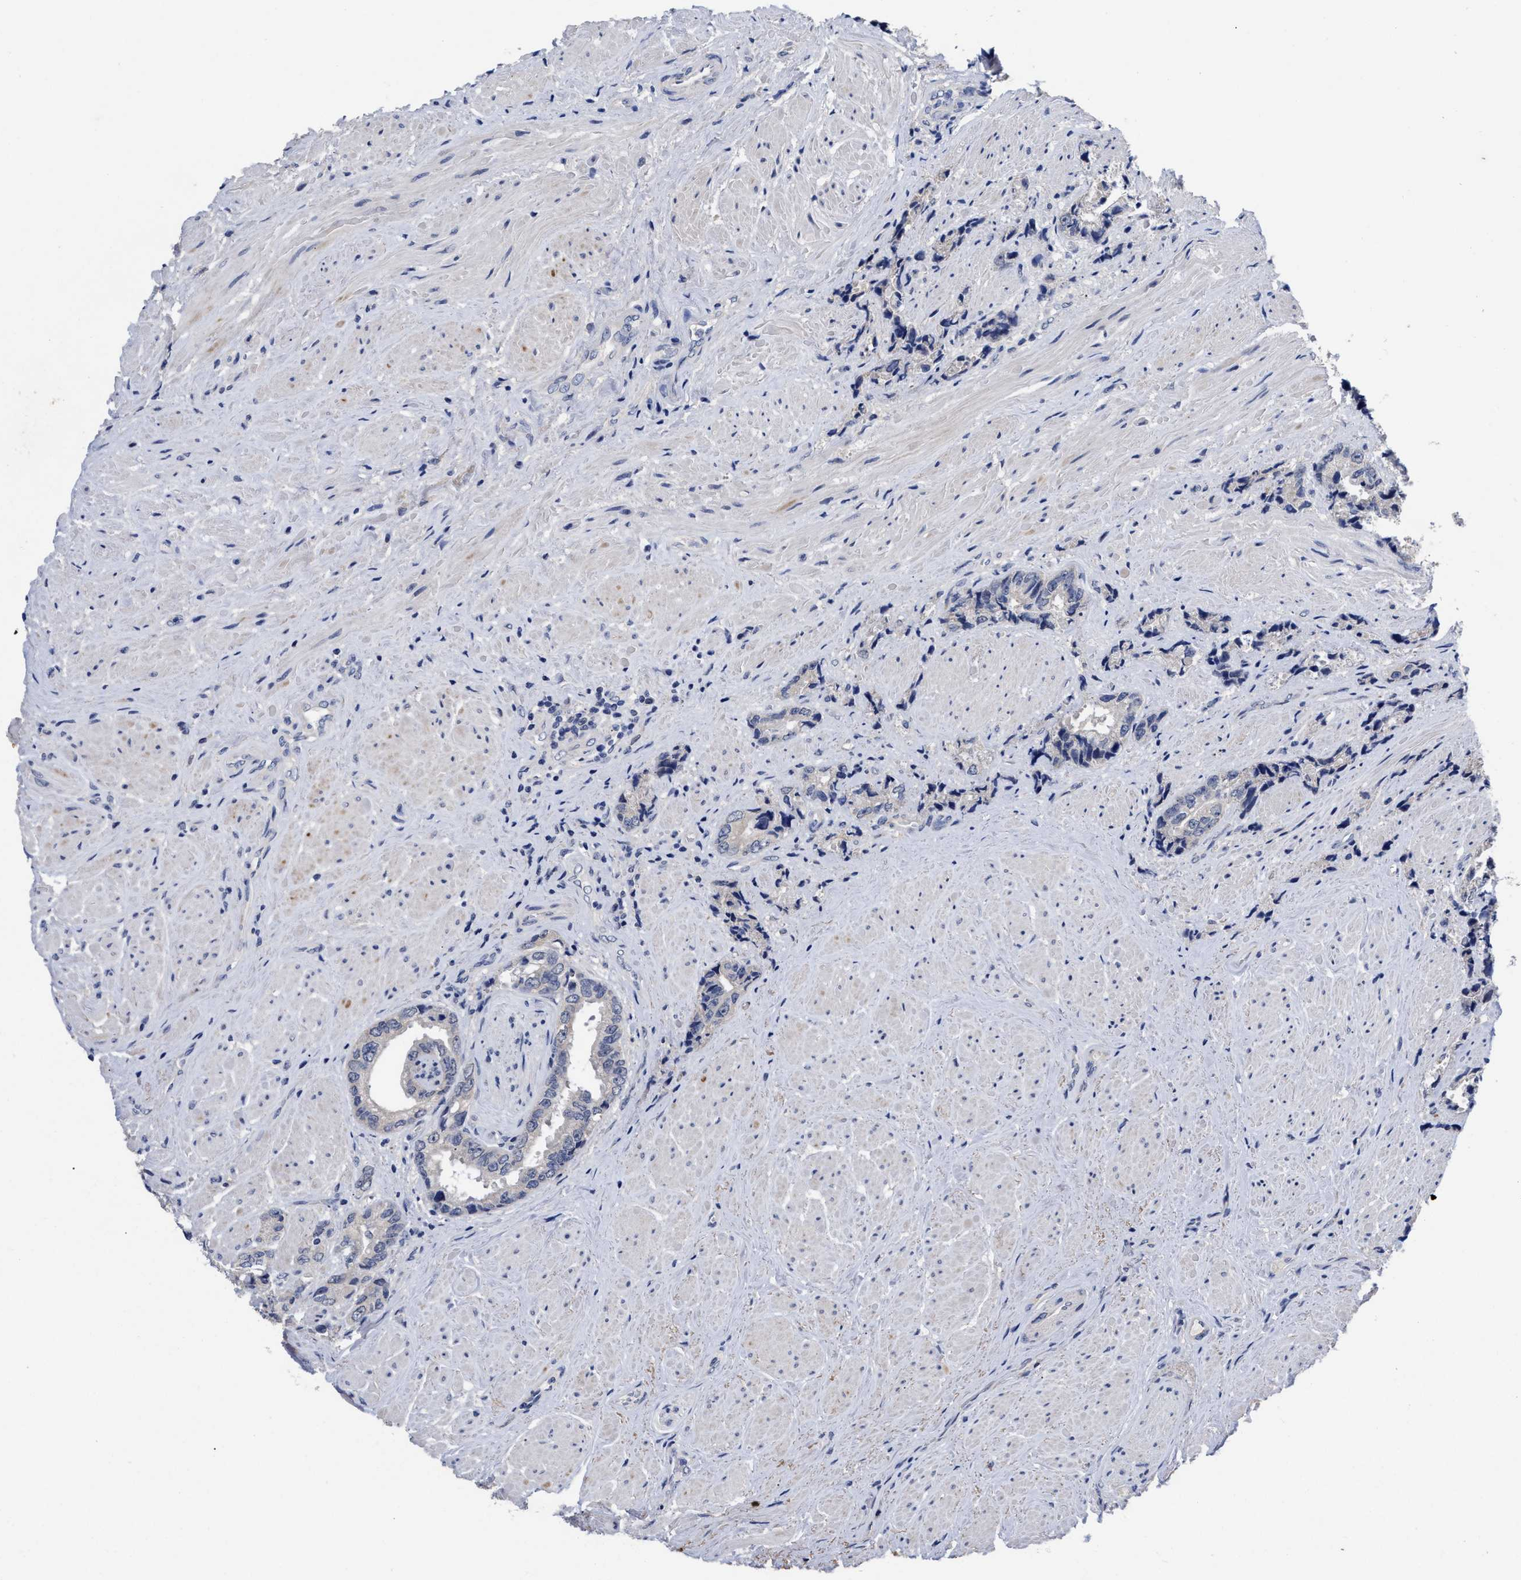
{"staining": {"intensity": "negative", "quantity": "none", "location": "none"}, "tissue": "prostate cancer", "cell_type": "Tumor cells", "image_type": "cancer", "snomed": [{"axis": "morphology", "description": "Adenocarcinoma, High grade"}, {"axis": "topography", "description": "Prostate"}], "caption": "A high-resolution image shows immunohistochemistry (IHC) staining of adenocarcinoma (high-grade) (prostate), which shows no significant staining in tumor cells. The staining was performed using DAB to visualize the protein expression in brown, while the nuclei were stained in blue with hematoxylin (Magnification: 20x).", "gene": "CCN5", "patient": {"sex": "male", "age": 61}}